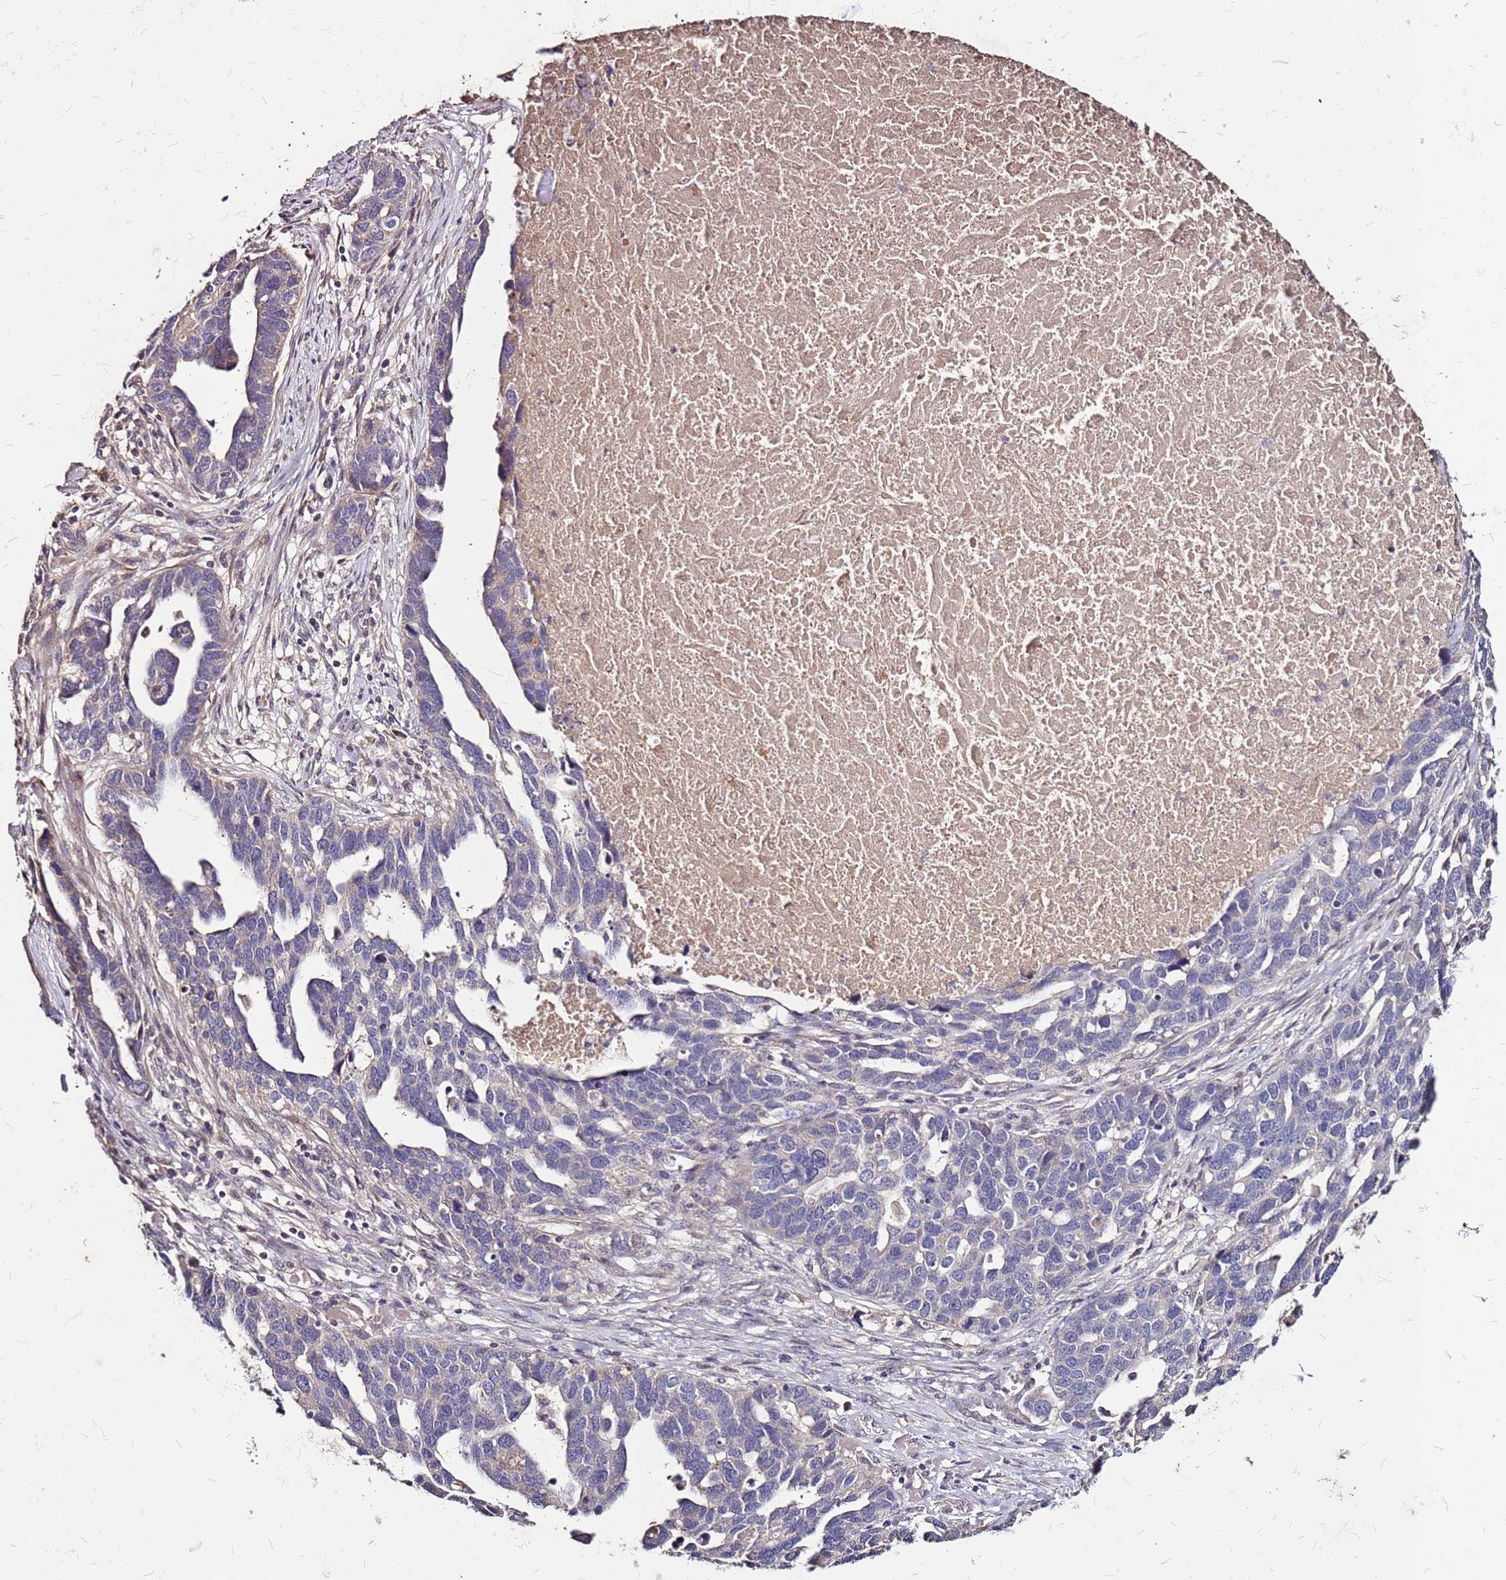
{"staining": {"intensity": "weak", "quantity": "<25%", "location": "cytoplasmic/membranous"}, "tissue": "ovarian cancer", "cell_type": "Tumor cells", "image_type": "cancer", "snomed": [{"axis": "morphology", "description": "Cystadenocarcinoma, serous, NOS"}, {"axis": "topography", "description": "Ovary"}], "caption": "A histopathology image of human ovarian cancer is negative for staining in tumor cells.", "gene": "DCDC2C", "patient": {"sex": "female", "age": 54}}